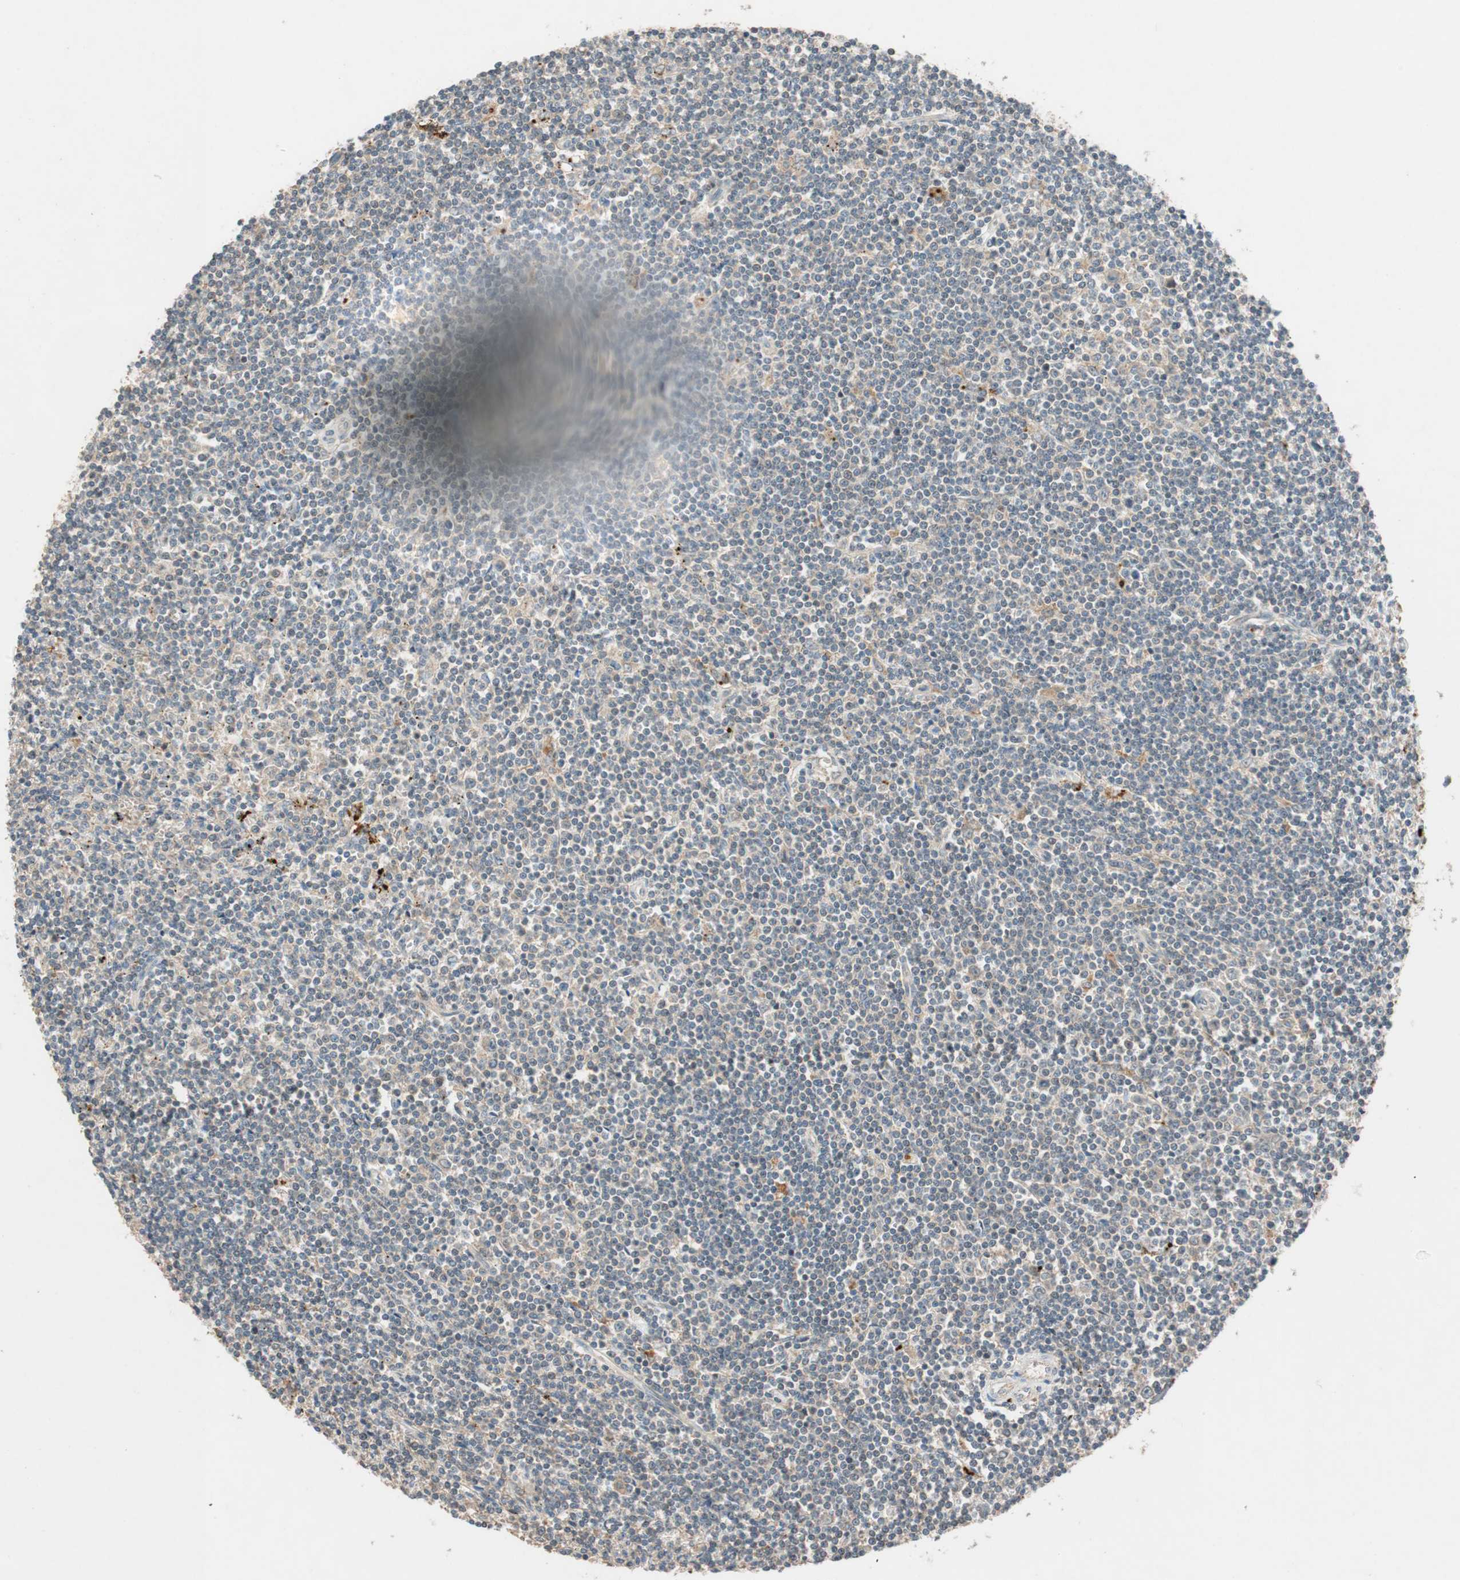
{"staining": {"intensity": "weak", "quantity": "25%-75%", "location": "cytoplasmic/membranous"}, "tissue": "lymphoma", "cell_type": "Tumor cells", "image_type": "cancer", "snomed": [{"axis": "morphology", "description": "Malignant lymphoma, non-Hodgkin's type, Low grade"}, {"axis": "topography", "description": "Spleen"}], "caption": "Approximately 25%-75% of tumor cells in human low-grade malignant lymphoma, non-Hodgkin's type exhibit weak cytoplasmic/membranous protein expression as visualized by brown immunohistochemical staining.", "gene": "GLB1", "patient": {"sex": "male", "age": 76}}